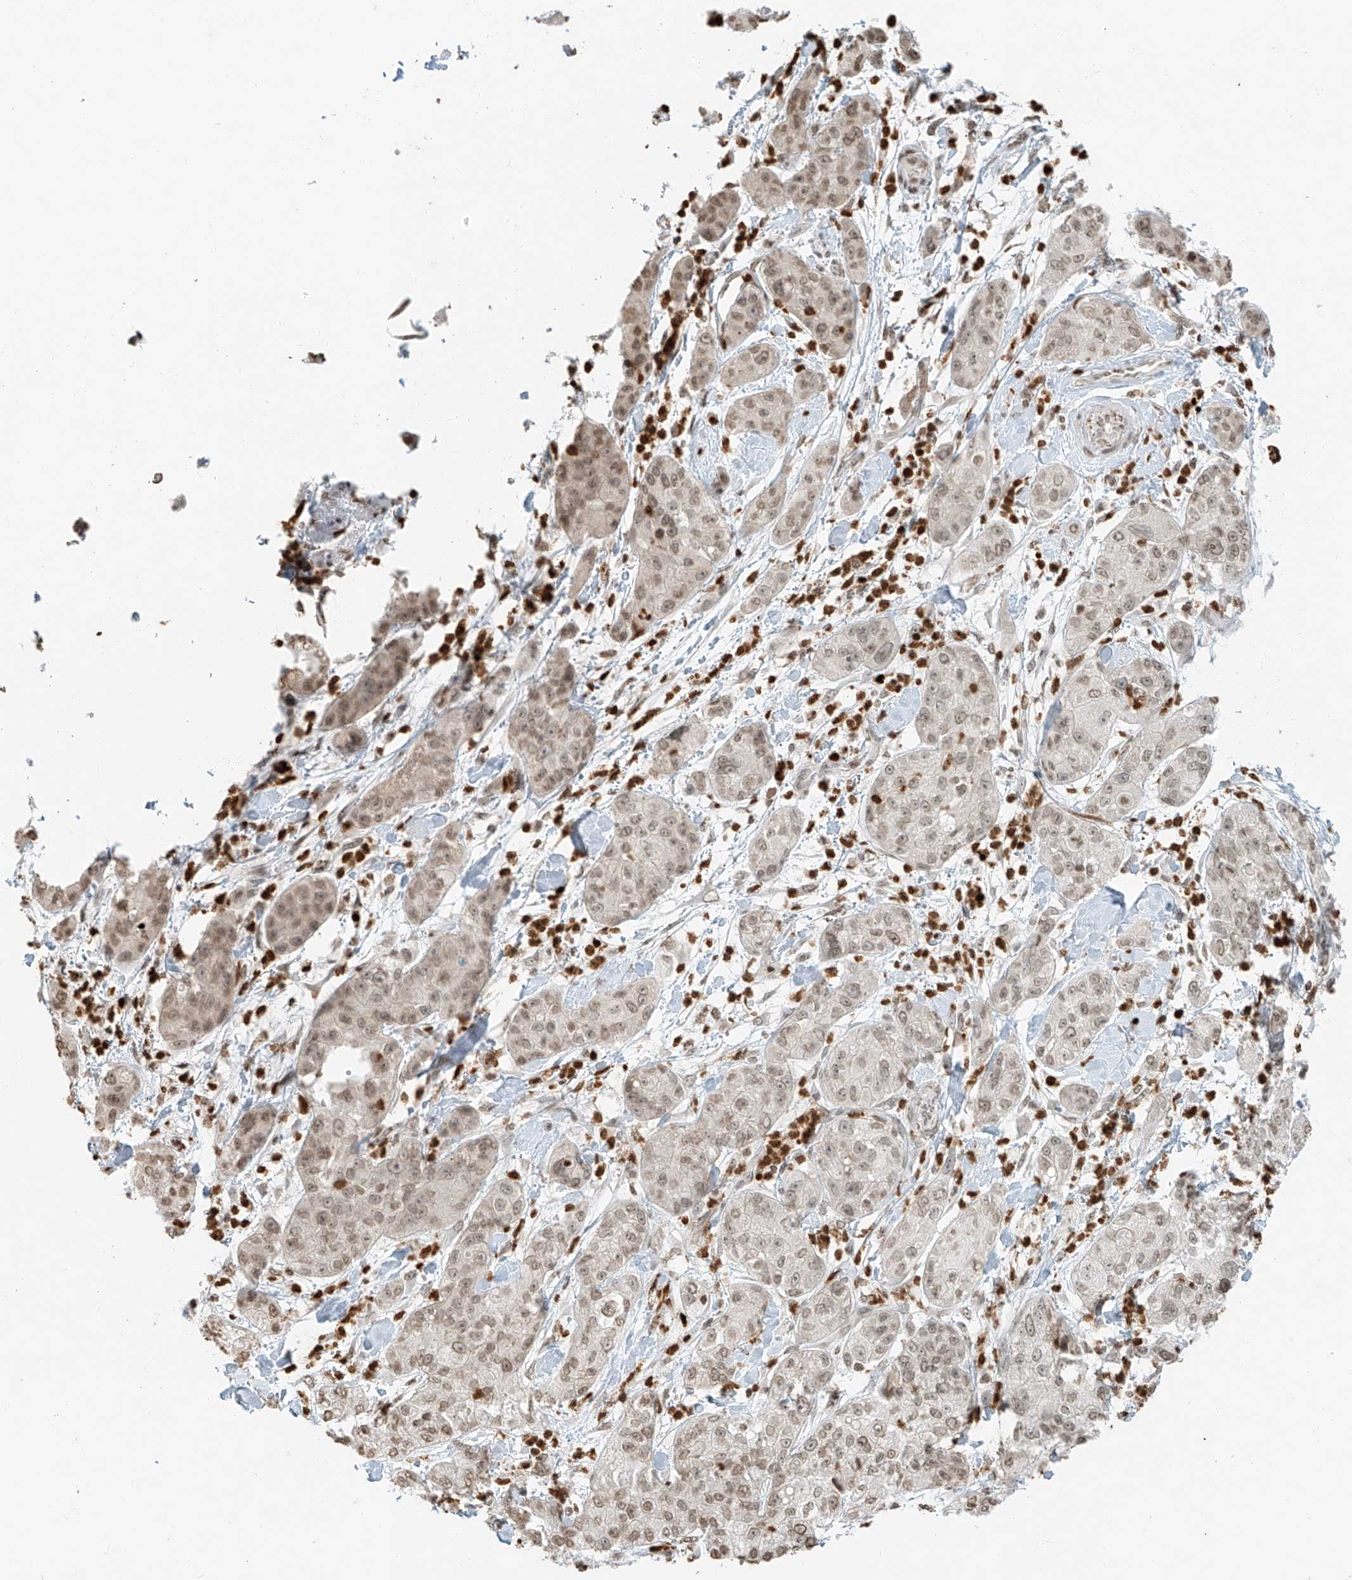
{"staining": {"intensity": "moderate", "quantity": "25%-75%", "location": "nuclear"}, "tissue": "pancreatic cancer", "cell_type": "Tumor cells", "image_type": "cancer", "snomed": [{"axis": "morphology", "description": "Adenocarcinoma, NOS"}, {"axis": "topography", "description": "Pancreas"}], "caption": "This is a histology image of immunohistochemistry staining of pancreatic cancer (adenocarcinoma), which shows moderate expression in the nuclear of tumor cells.", "gene": "C17orf58", "patient": {"sex": "female", "age": 78}}